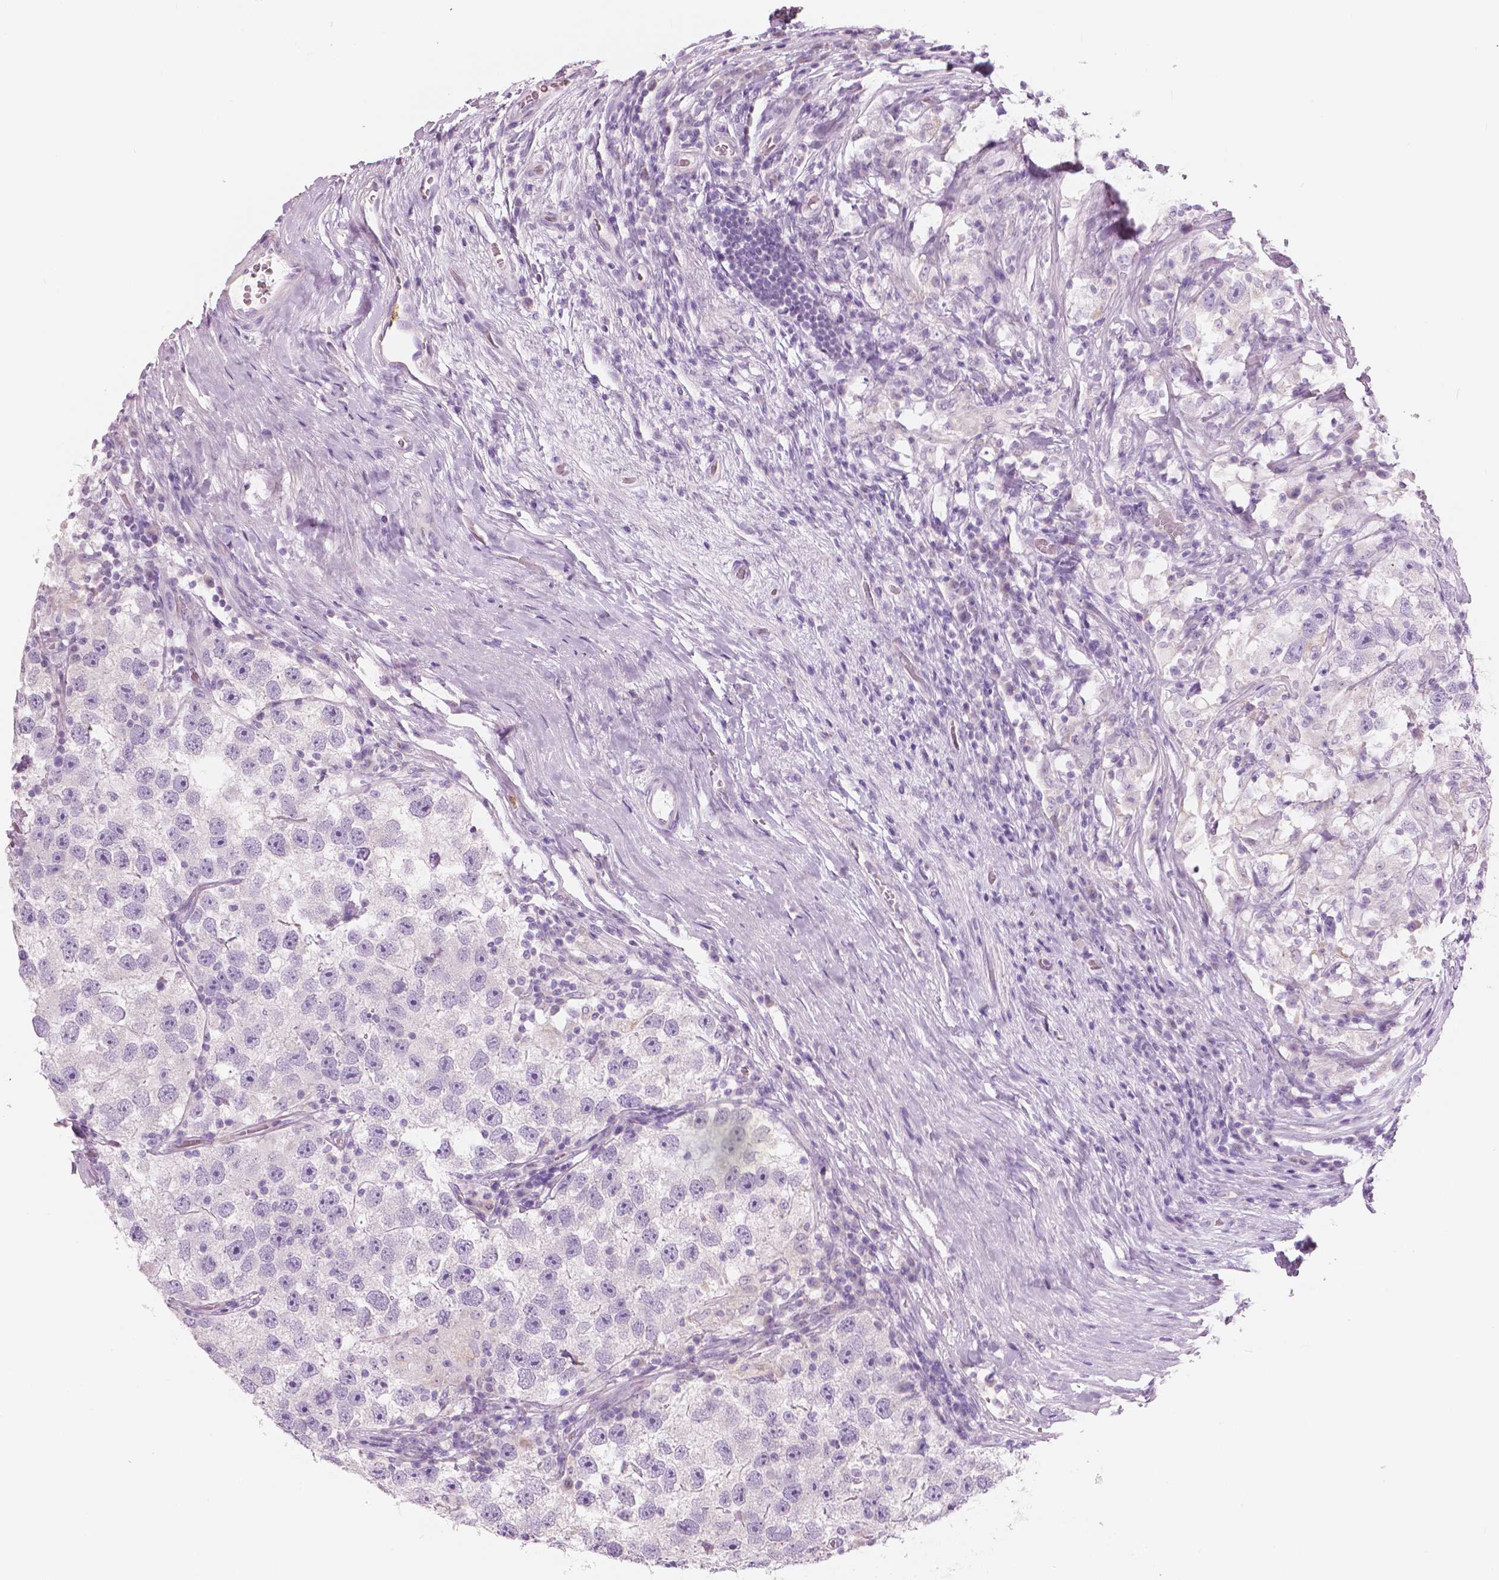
{"staining": {"intensity": "negative", "quantity": "none", "location": "none"}, "tissue": "testis cancer", "cell_type": "Tumor cells", "image_type": "cancer", "snomed": [{"axis": "morphology", "description": "Seminoma, NOS"}, {"axis": "topography", "description": "Testis"}], "caption": "Histopathology image shows no protein expression in tumor cells of testis cancer (seminoma) tissue.", "gene": "CXCR2", "patient": {"sex": "male", "age": 26}}